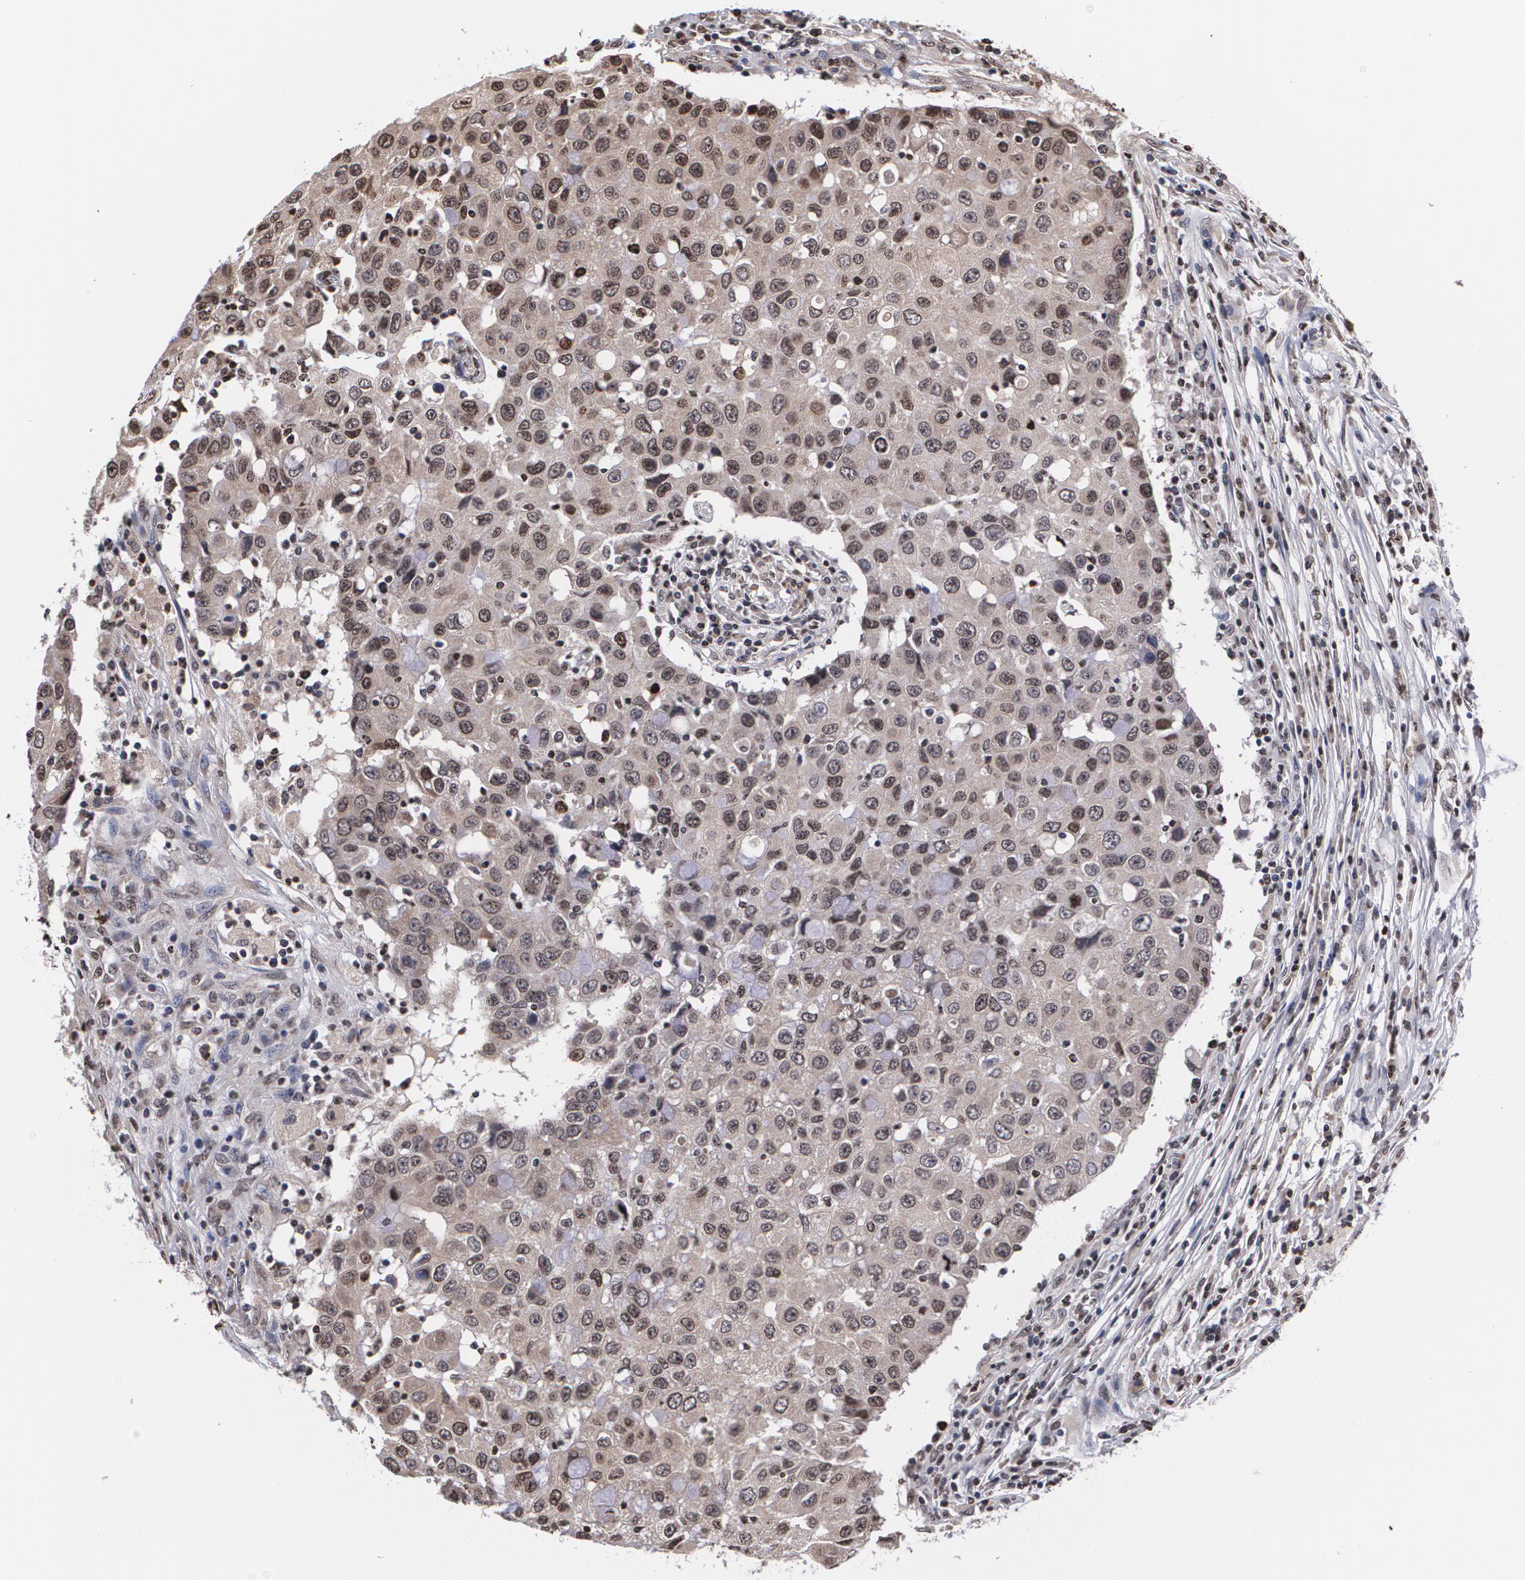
{"staining": {"intensity": "weak", "quantity": "25%-75%", "location": "cytoplasmic/membranous,nuclear"}, "tissue": "breast cancer", "cell_type": "Tumor cells", "image_type": "cancer", "snomed": [{"axis": "morphology", "description": "Duct carcinoma"}, {"axis": "topography", "description": "Breast"}], "caption": "A high-resolution photomicrograph shows immunohistochemistry (IHC) staining of breast cancer, which displays weak cytoplasmic/membranous and nuclear expression in about 25%-75% of tumor cells.", "gene": "MVP", "patient": {"sex": "female", "age": 27}}